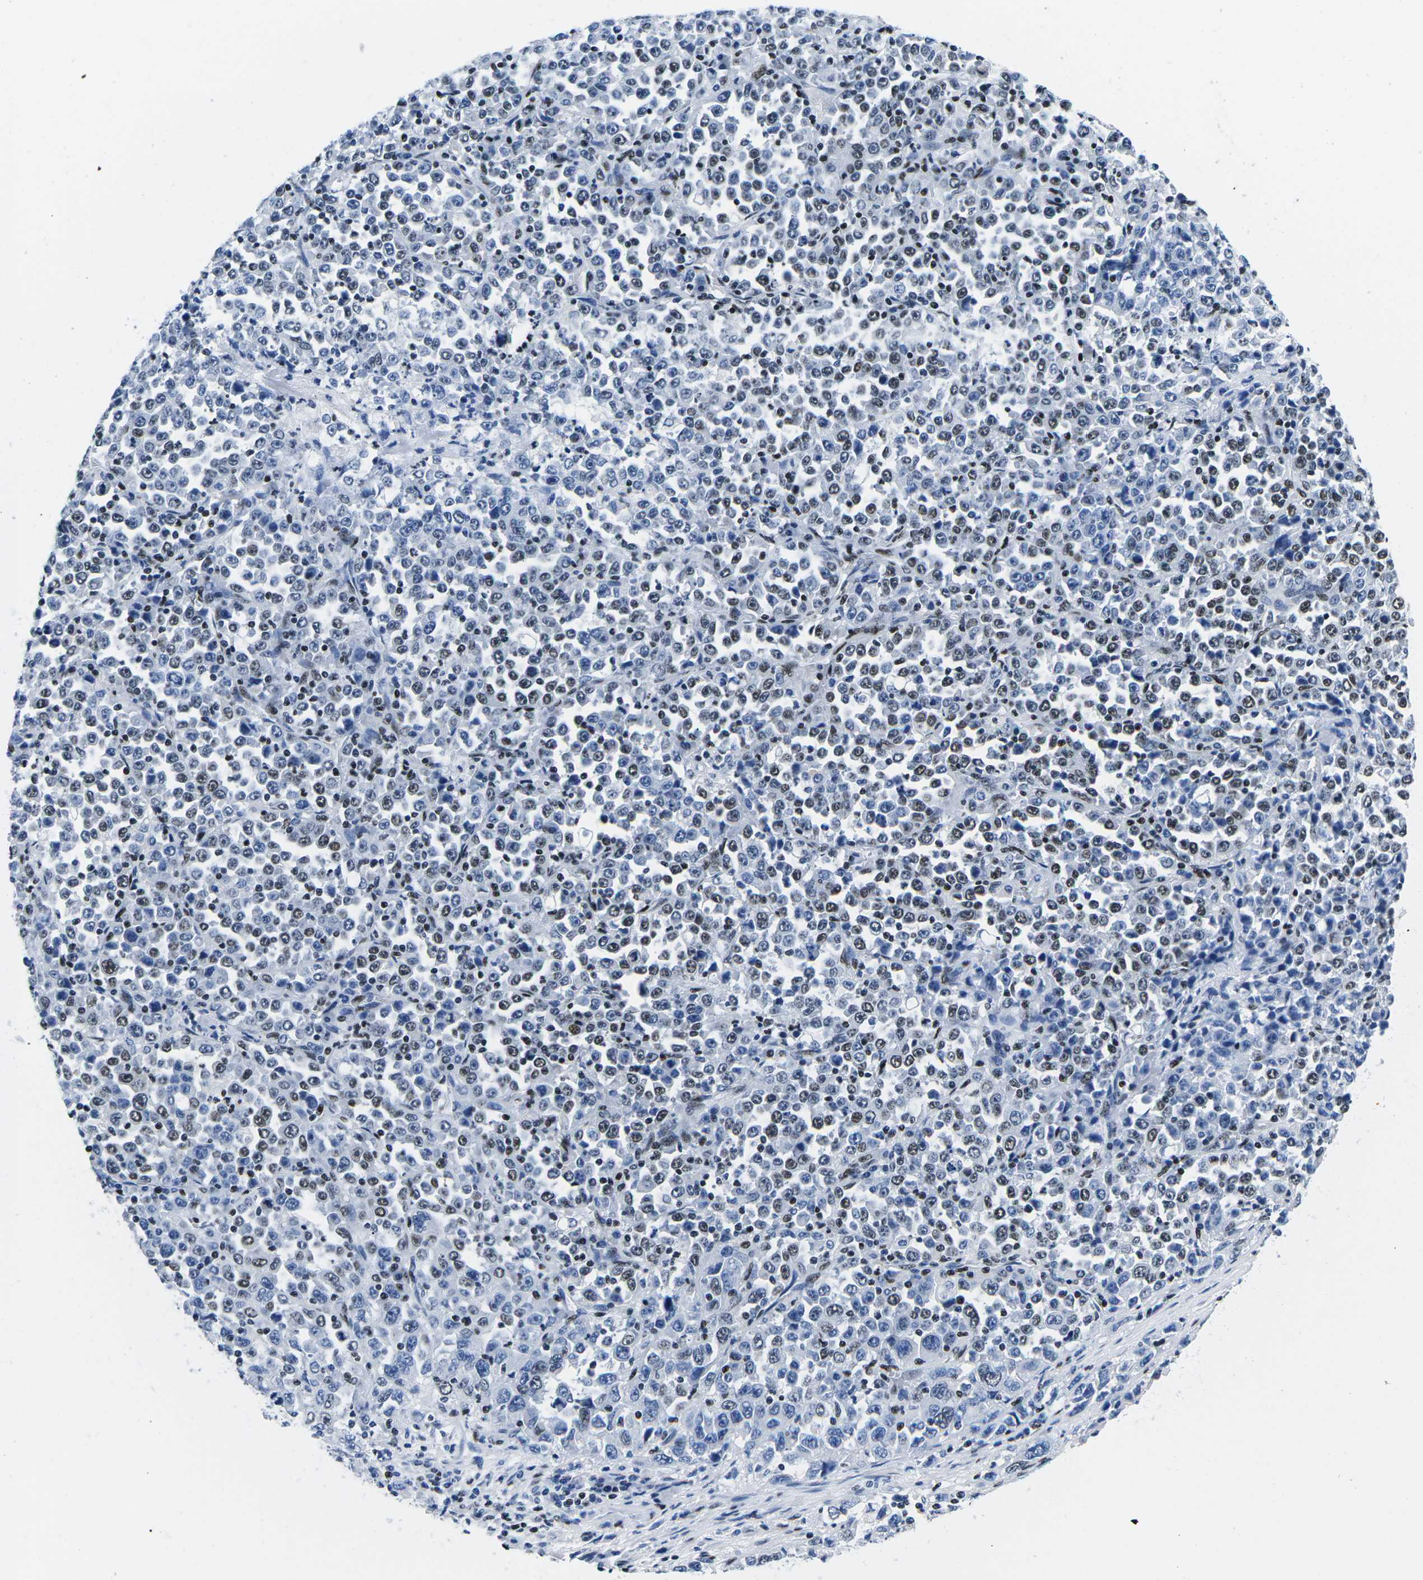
{"staining": {"intensity": "moderate", "quantity": "<25%", "location": "nuclear"}, "tissue": "stomach cancer", "cell_type": "Tumor cells", "image_type": "cancer", "snomed": [{"axis": "morphology", "description": "Normal tissue, NOS"}, {"axis": "morphology", "description": "Adenocarcinoma, NOS"}, {"axis": "topography", "description": "Stomach, upper"}, {"axis": "topography", "description": "Stomach"}], "caption": "Stomach adenocarcinoma was stained to show a protein in brown. There is low levels of moderate nuclear expression in about <25% of tumor cells.", "gene": "ATF1", "patient": {"sex": "male", "age": 59}}